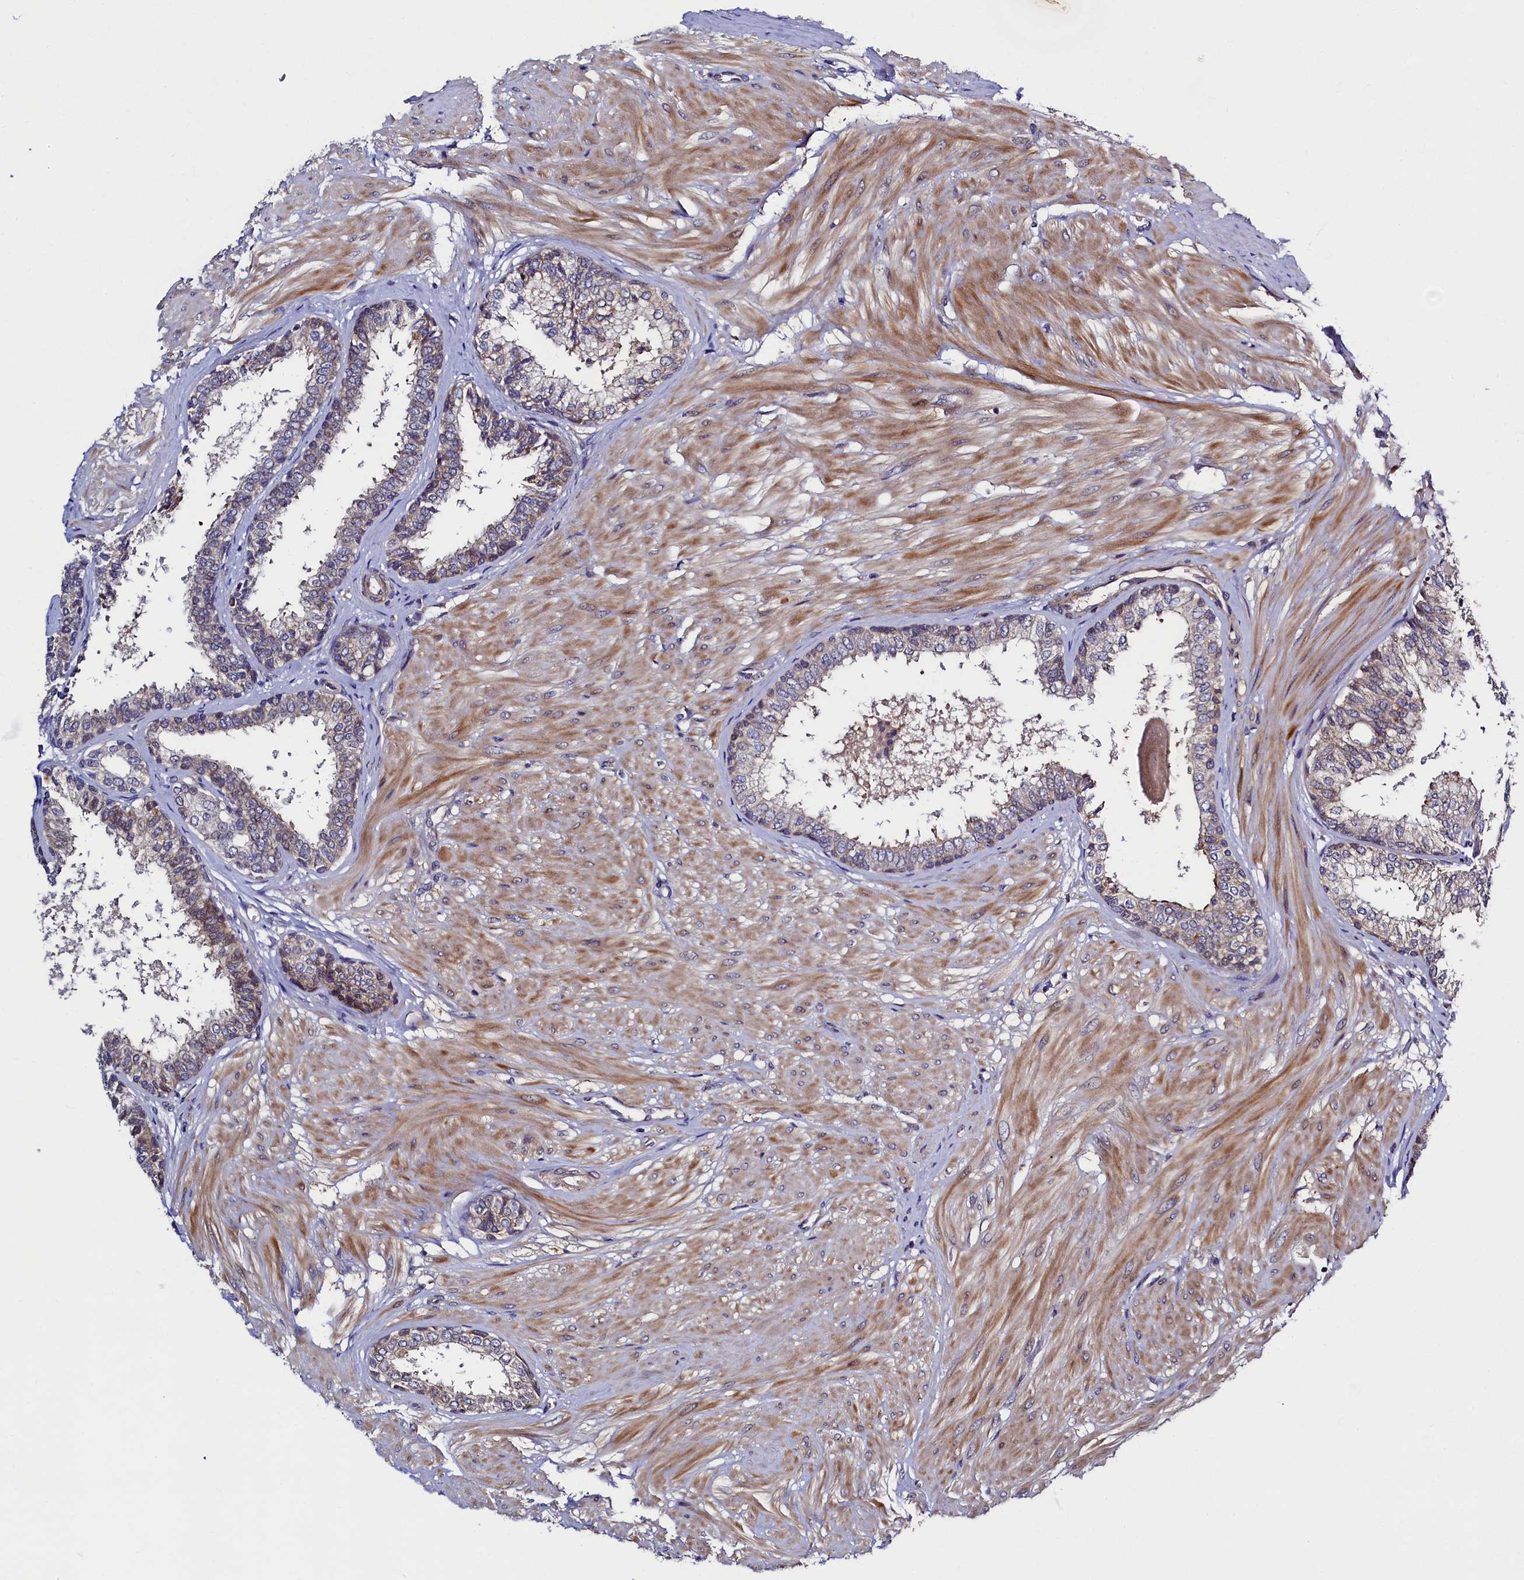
{"staining": {"intensity": "moderate", "quantity": "25%-75%", "location": "cytoplasmic/membranous"}, "tissue": "prostate", "cell_type": "Glandular cells", "image_type": "normal", "snomed": [{"axis": "morphology", "description": "Normal tissue, NOS"}, {"axis": "topography", "description": "Prostate"}], "caption": "Immunohistochemical staining of normal human prostate reveals moderate cytoplasmic/membranous protein positivity in approximately 25%-75% of glandular cells. (DAB (3,3'-diaminobenzidine) = brown stain, brightfield microscopy at high magnification).", "gene": "SLC16A14", "patient": {"sex": "male", "age": 48}}